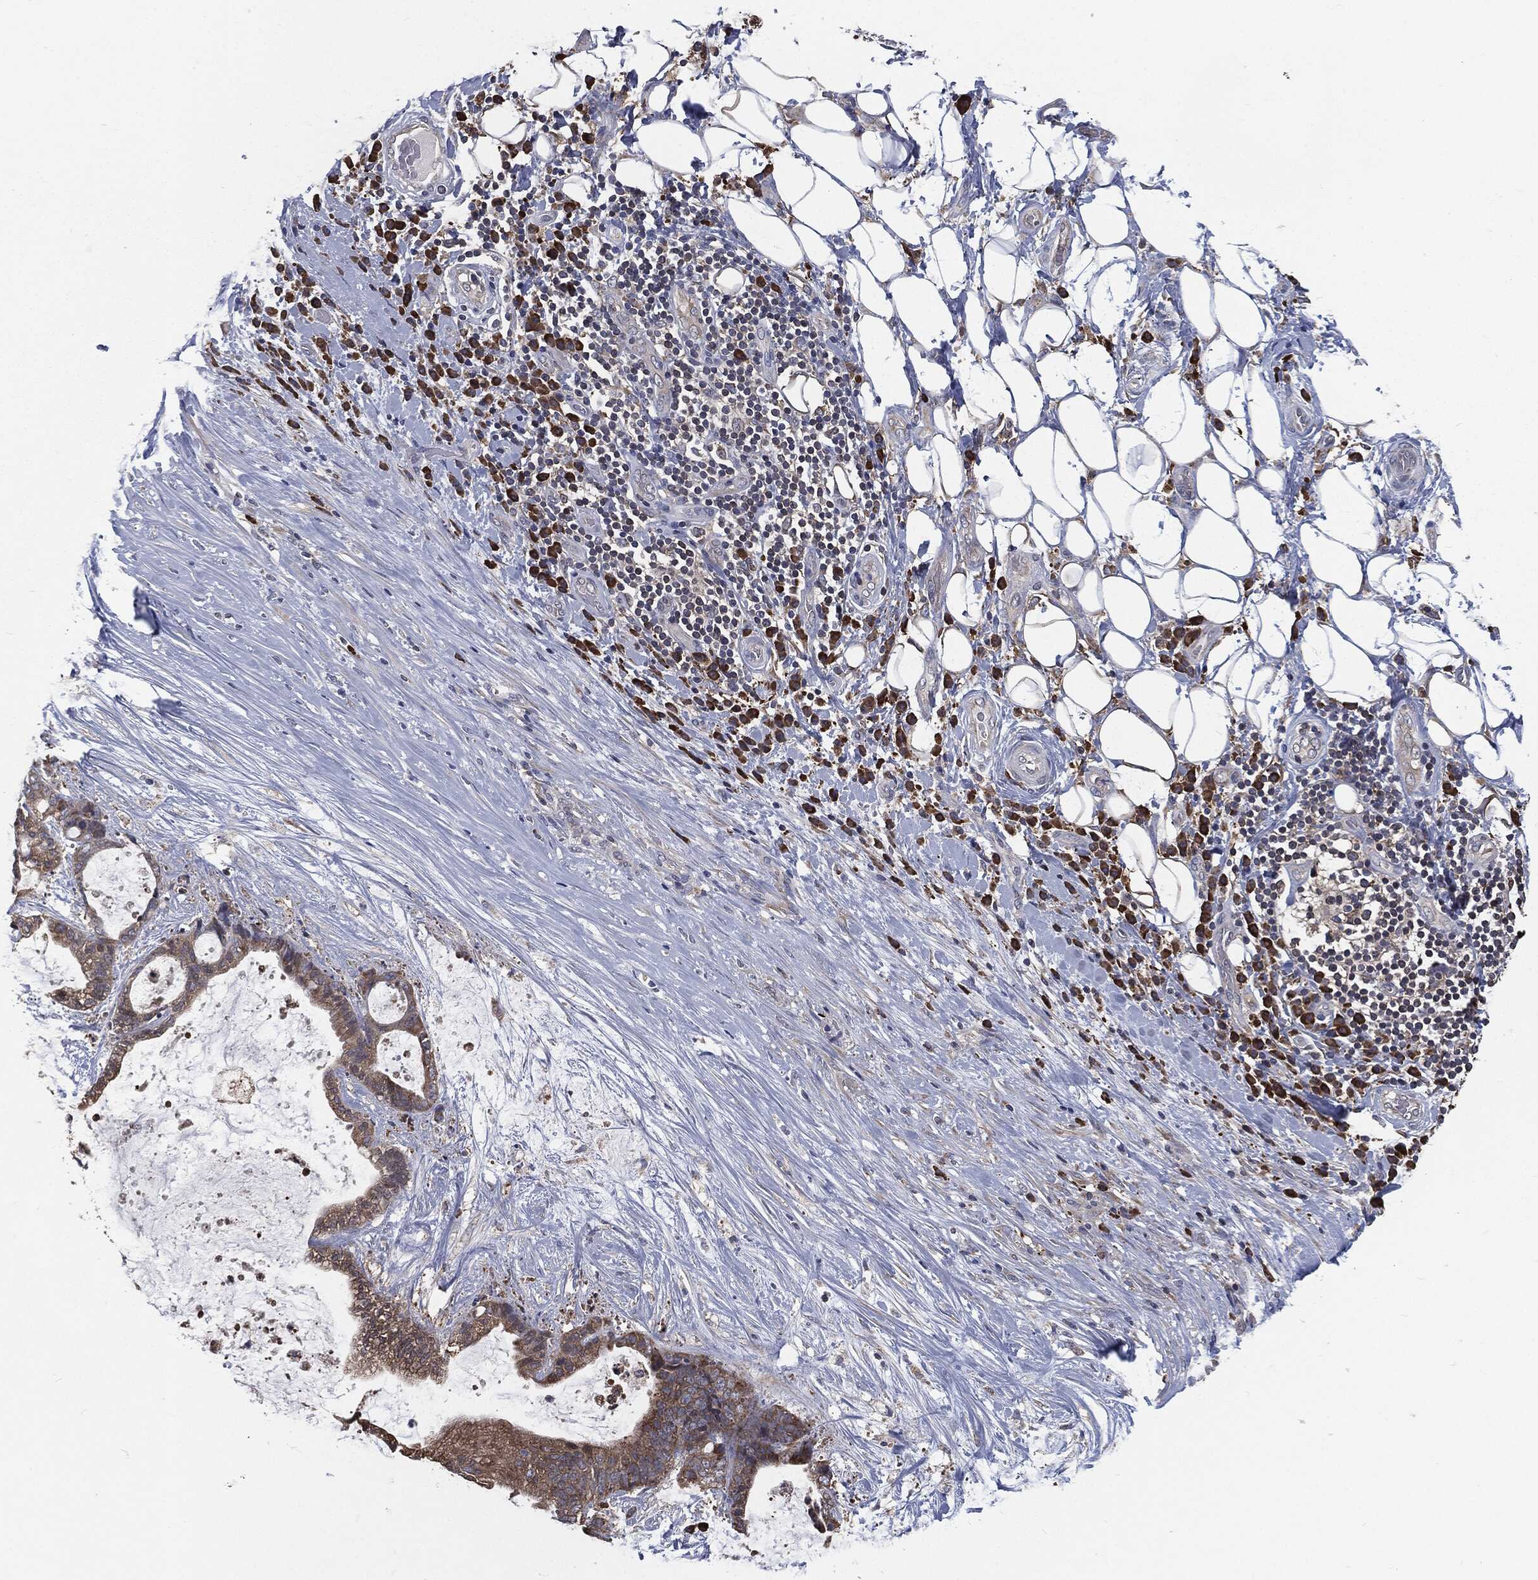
{"staining": {"intensity": "moderate", "quantity": "25%-75%", "location": "cytoplasmic/membranous"}, "tissue": "liver cancer", "cell_type": "Tumor cells", "image_type": "cancer", "snomed": [{"axis": "morphology", "description": "Cholangiocarcinoma"}, {"axis": "topography", "description": "Liver"}], "caption": "Human cholangiocarcinoma (liver) stained with a brown dye shows moderate cytoplasmic/membranous positive positivity in approximately 25%-75% of tumor cells.", "gene": "PRDX4", "patient": {"sex": "female", "age": 73}}